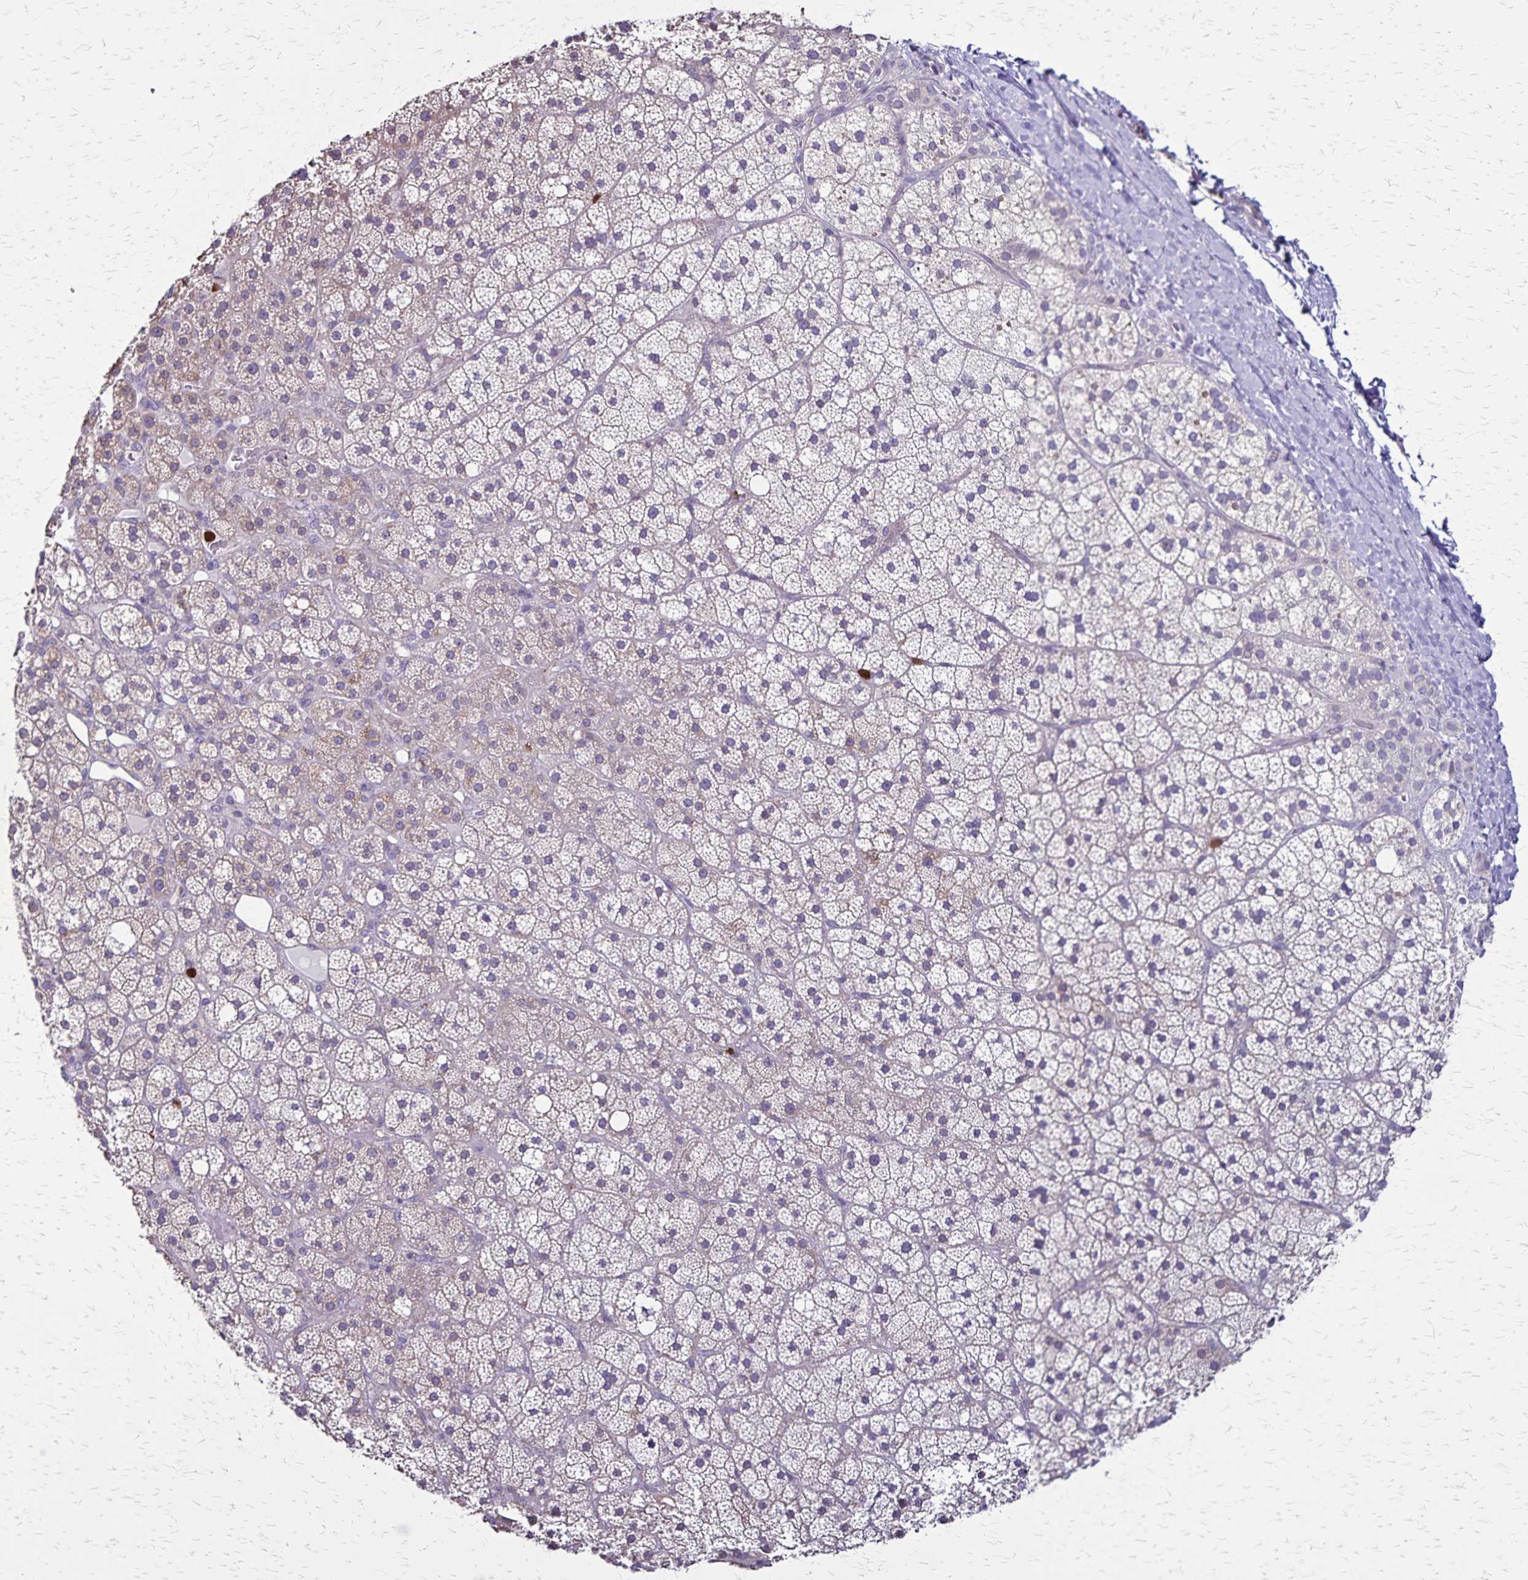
{"staining": {"intensity": "weak", "quantity": "<25%", "location": "cytoplasmic/membranous"}, "tissue": "adrenal gland", "cell_type": "Glandular cells", "image_type": "normal", "snomed": [{"axis": "morphology", "description": "Normal tissue, NOS"}, {"axis": "topography", "description": "Adrenal gland"}], "caption": "Histopathology image shows no protein expression in glandular cells of unremarkable adrenal gland. (IHC, brightfield microscopy, high magnification).", "gene": "ULBP3", "patient": {"sex": "male", "age": 53}}